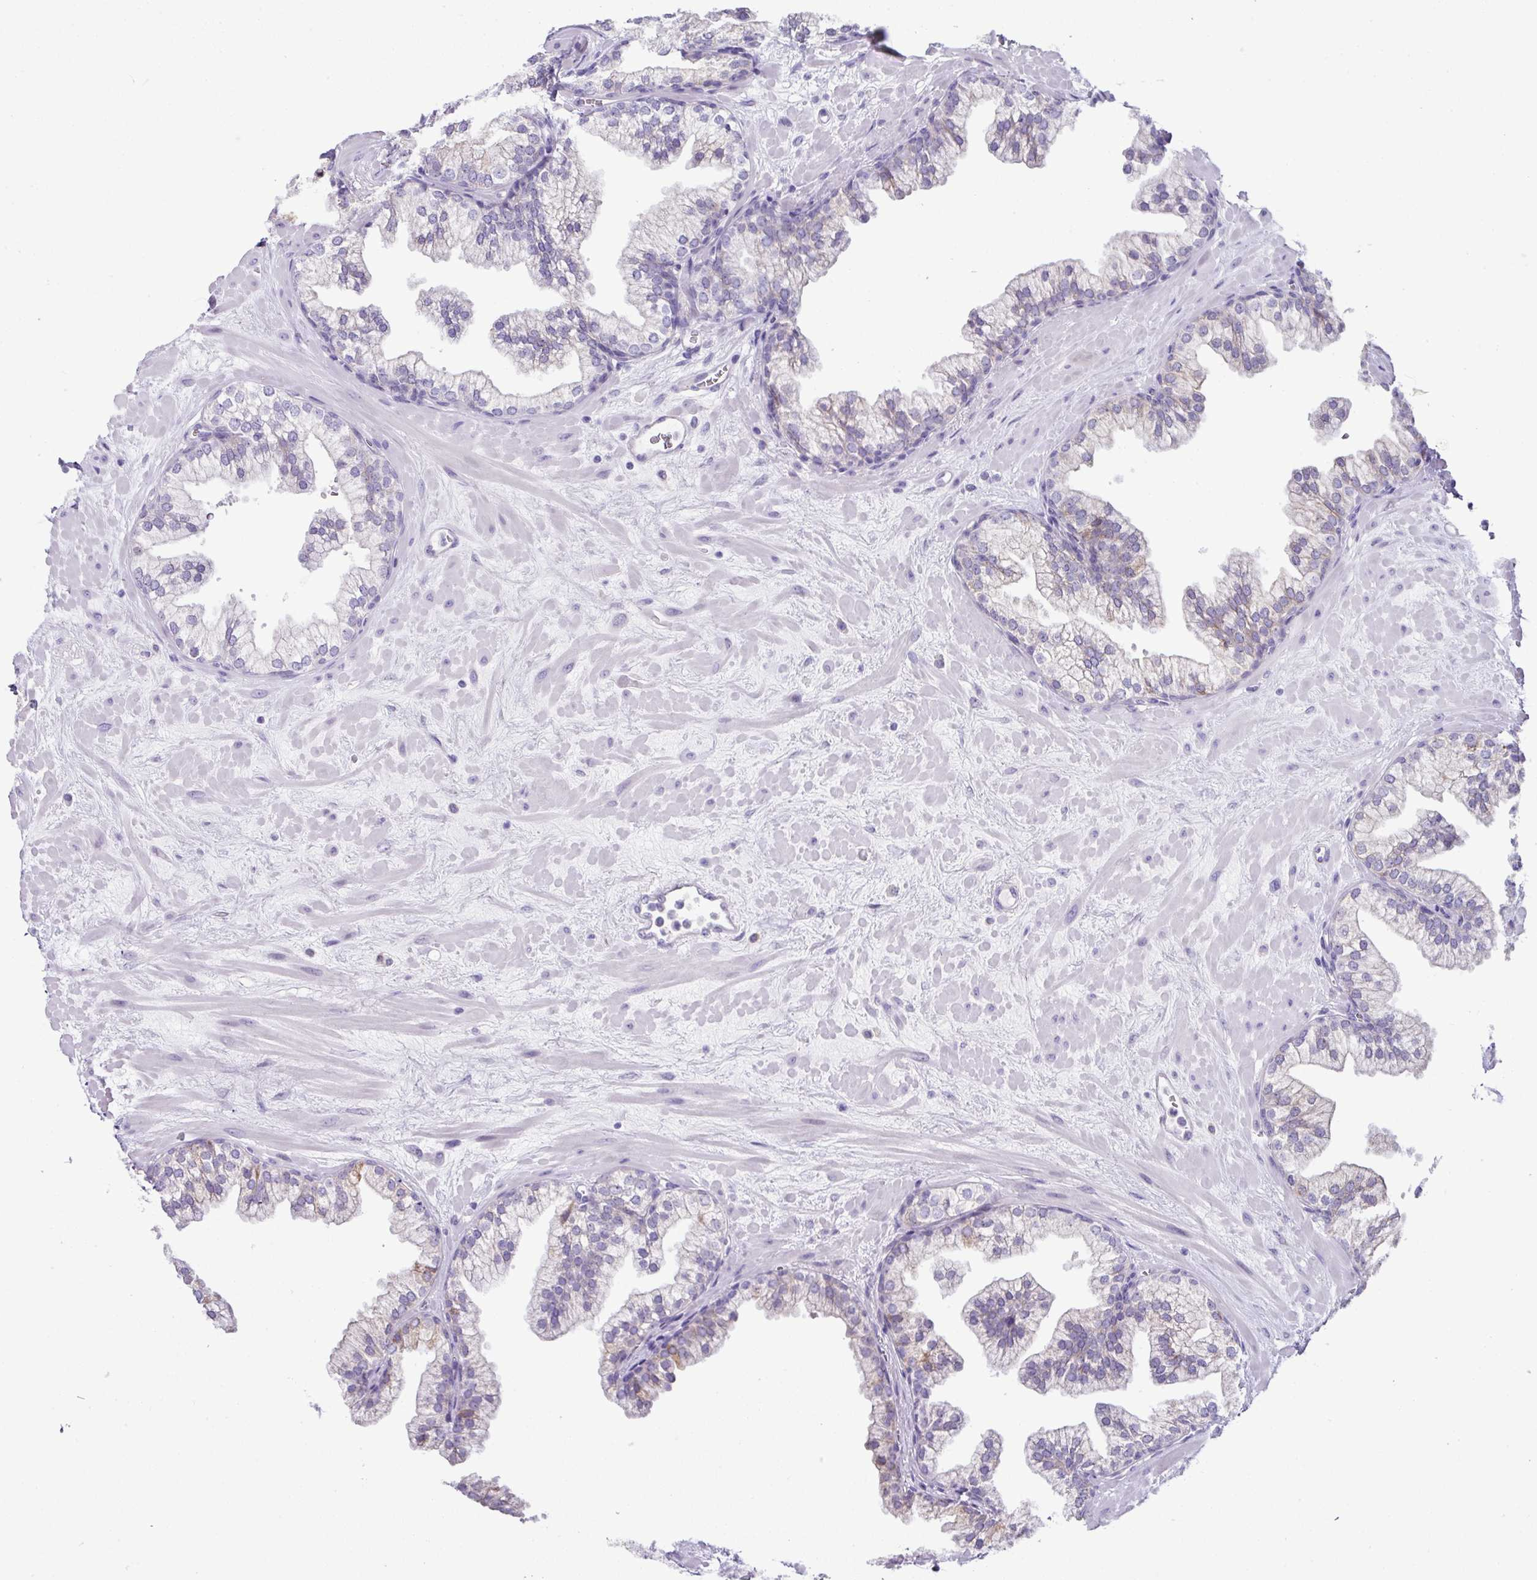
{"staining": {"intensity": "strong", "quantity": "<25%", "location": "cytoplasmic/membranous"}, "tissue": "prostate", "cell_type": "Glandular cells", "image_type": "normal", "snomed": [{"axis": "morphology", "description": "Normal tissue, NOS"}, {"axis": "topography", "description": "Prostate"}, {"axis": "topography", "description": "Peripheral nerve tissue"}], "caption": "A medium amount of strong cytoplasmic/membranous expression is identified in about <25% of glandular cells in benign prostate. (DAB (3,3'-diaminobenzidine) IHC with brightfield microscopy, high magnification).", "gene": "RGS21", "patient": {"sex": "male", "age": 61}}